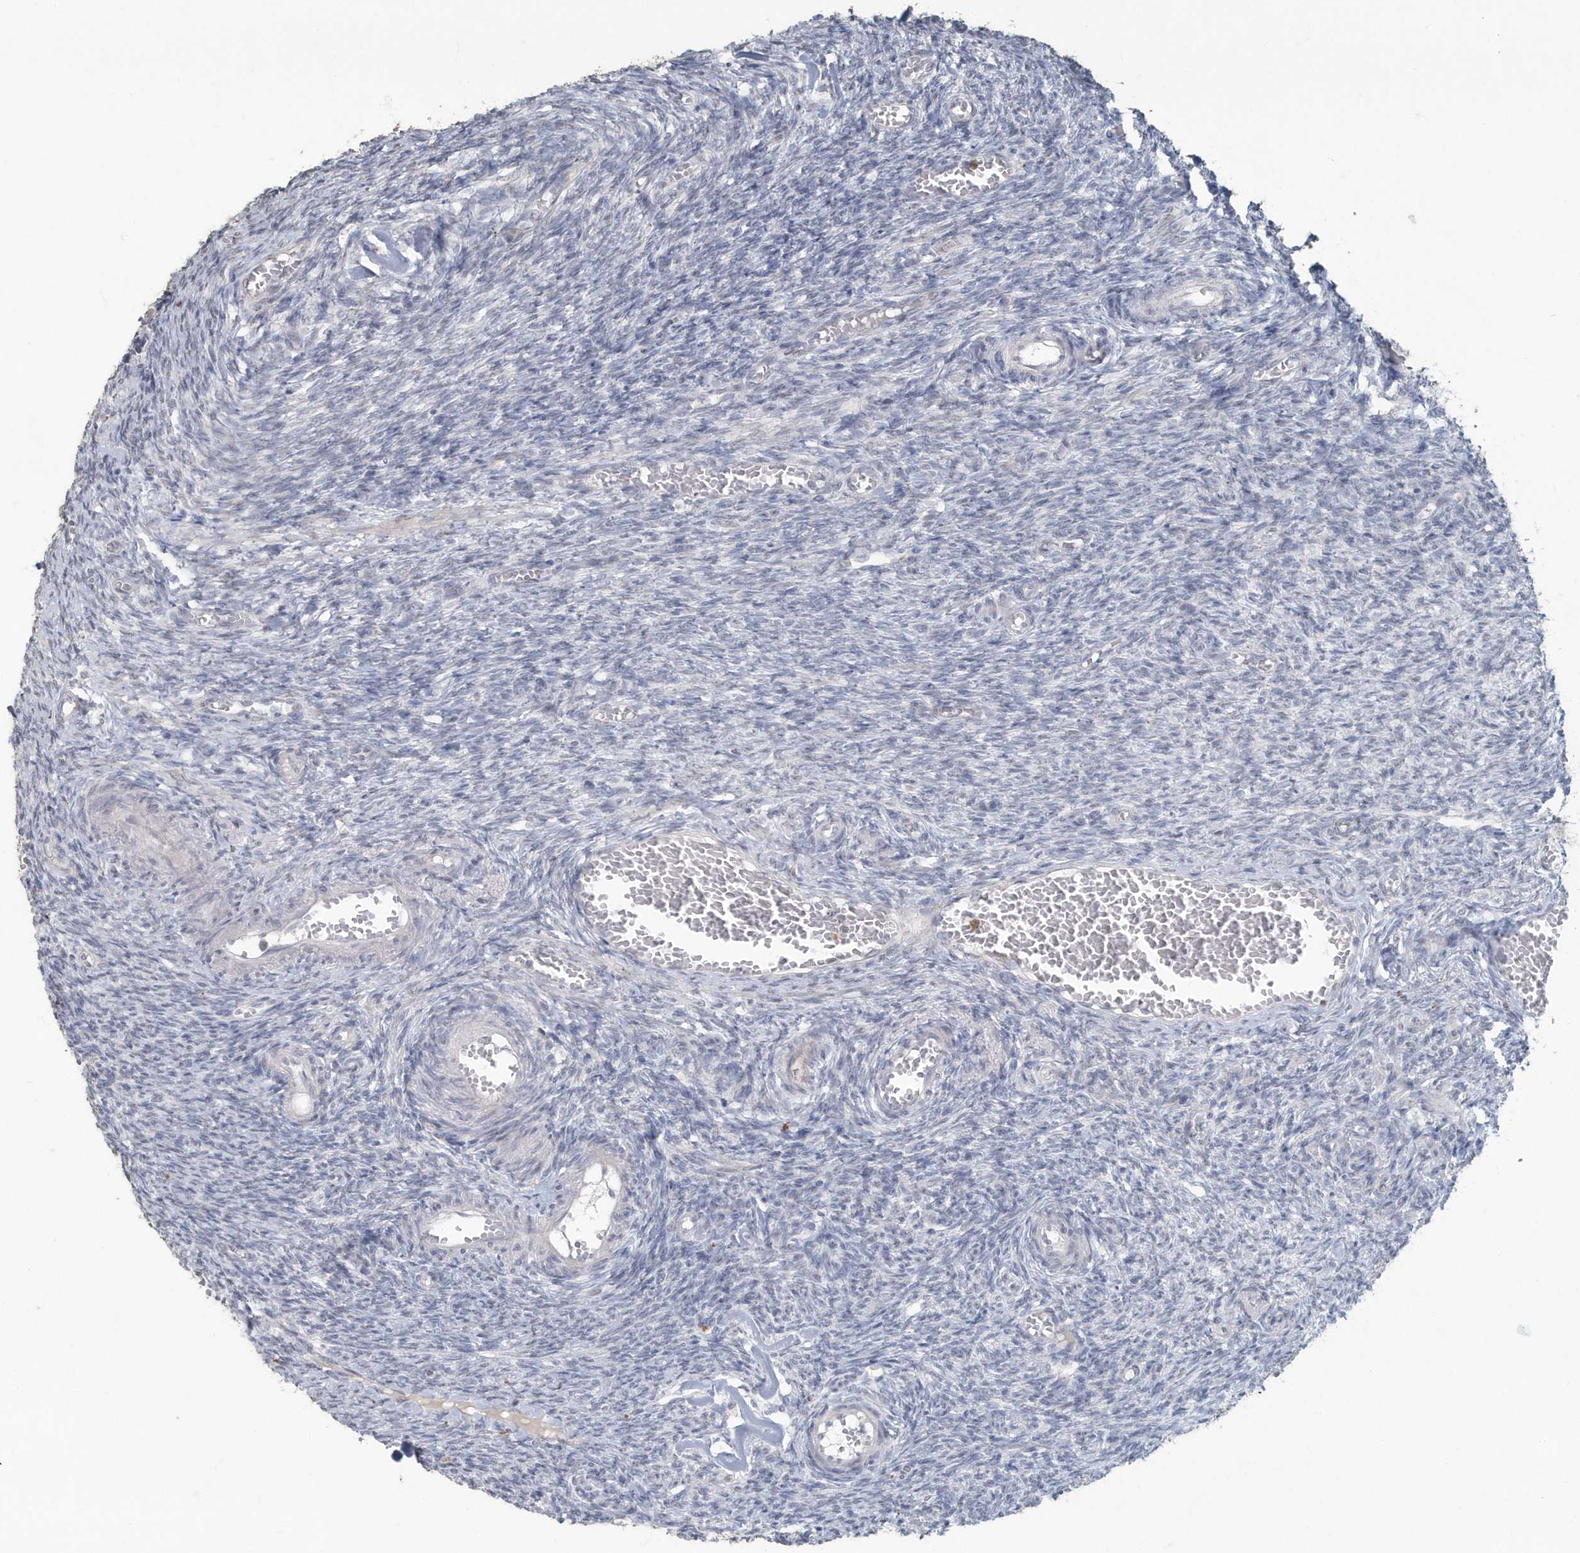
{"staining": {"intensity": "negative", "quantity": "none", "location": "none"}, "tissue": "ovary", "cell_type": "Follicle cells", "image_type": "normal", "snomed": [{"axis": "morphology", "description": "Normal tissue, NOS"}, {"axis": "topography", "description": "Ovary"}], "caption": "This is an immunohistochemistry micrograph of benign ovary. There is no expression in follicle cells.", "gene": "MYOT", "patient": {"sex": "female", "age": 27}}